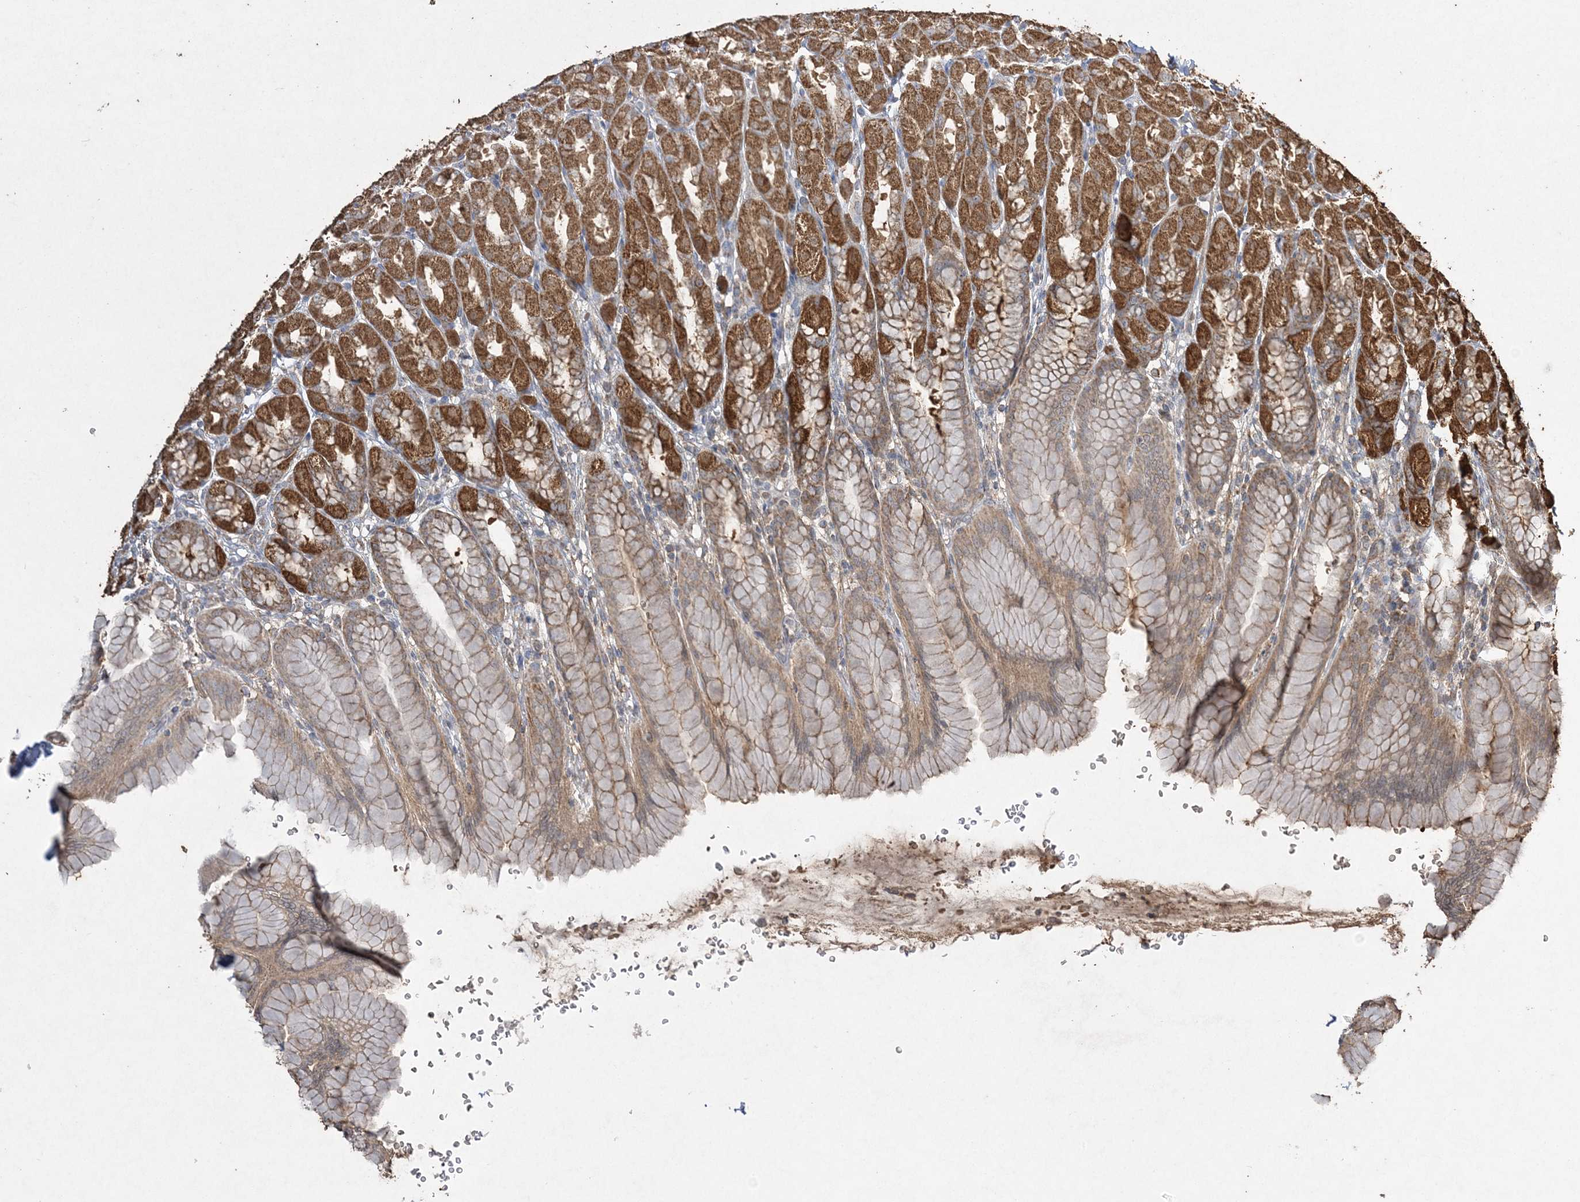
{"staining": {"intensity": "strong", "quantity": ">75%", "location": "cytoplasmic/membranous"}, "tissue": "stomach", "cell_type": "Glandular cells", "image_type": "normal", "snomed": [{"axis": "morphology", "description": "Normal tissue, NOS"}, {"axis": "topography", "description": "Stomach"}], "caption": "Immunohistochemistry of benign human stomach displays high levels of strong cytoplasmic/membranous staining in approximately >75% of glandular cells.", "gene": "GRSF1", "patient": {"sex": "male", "age": 42}}